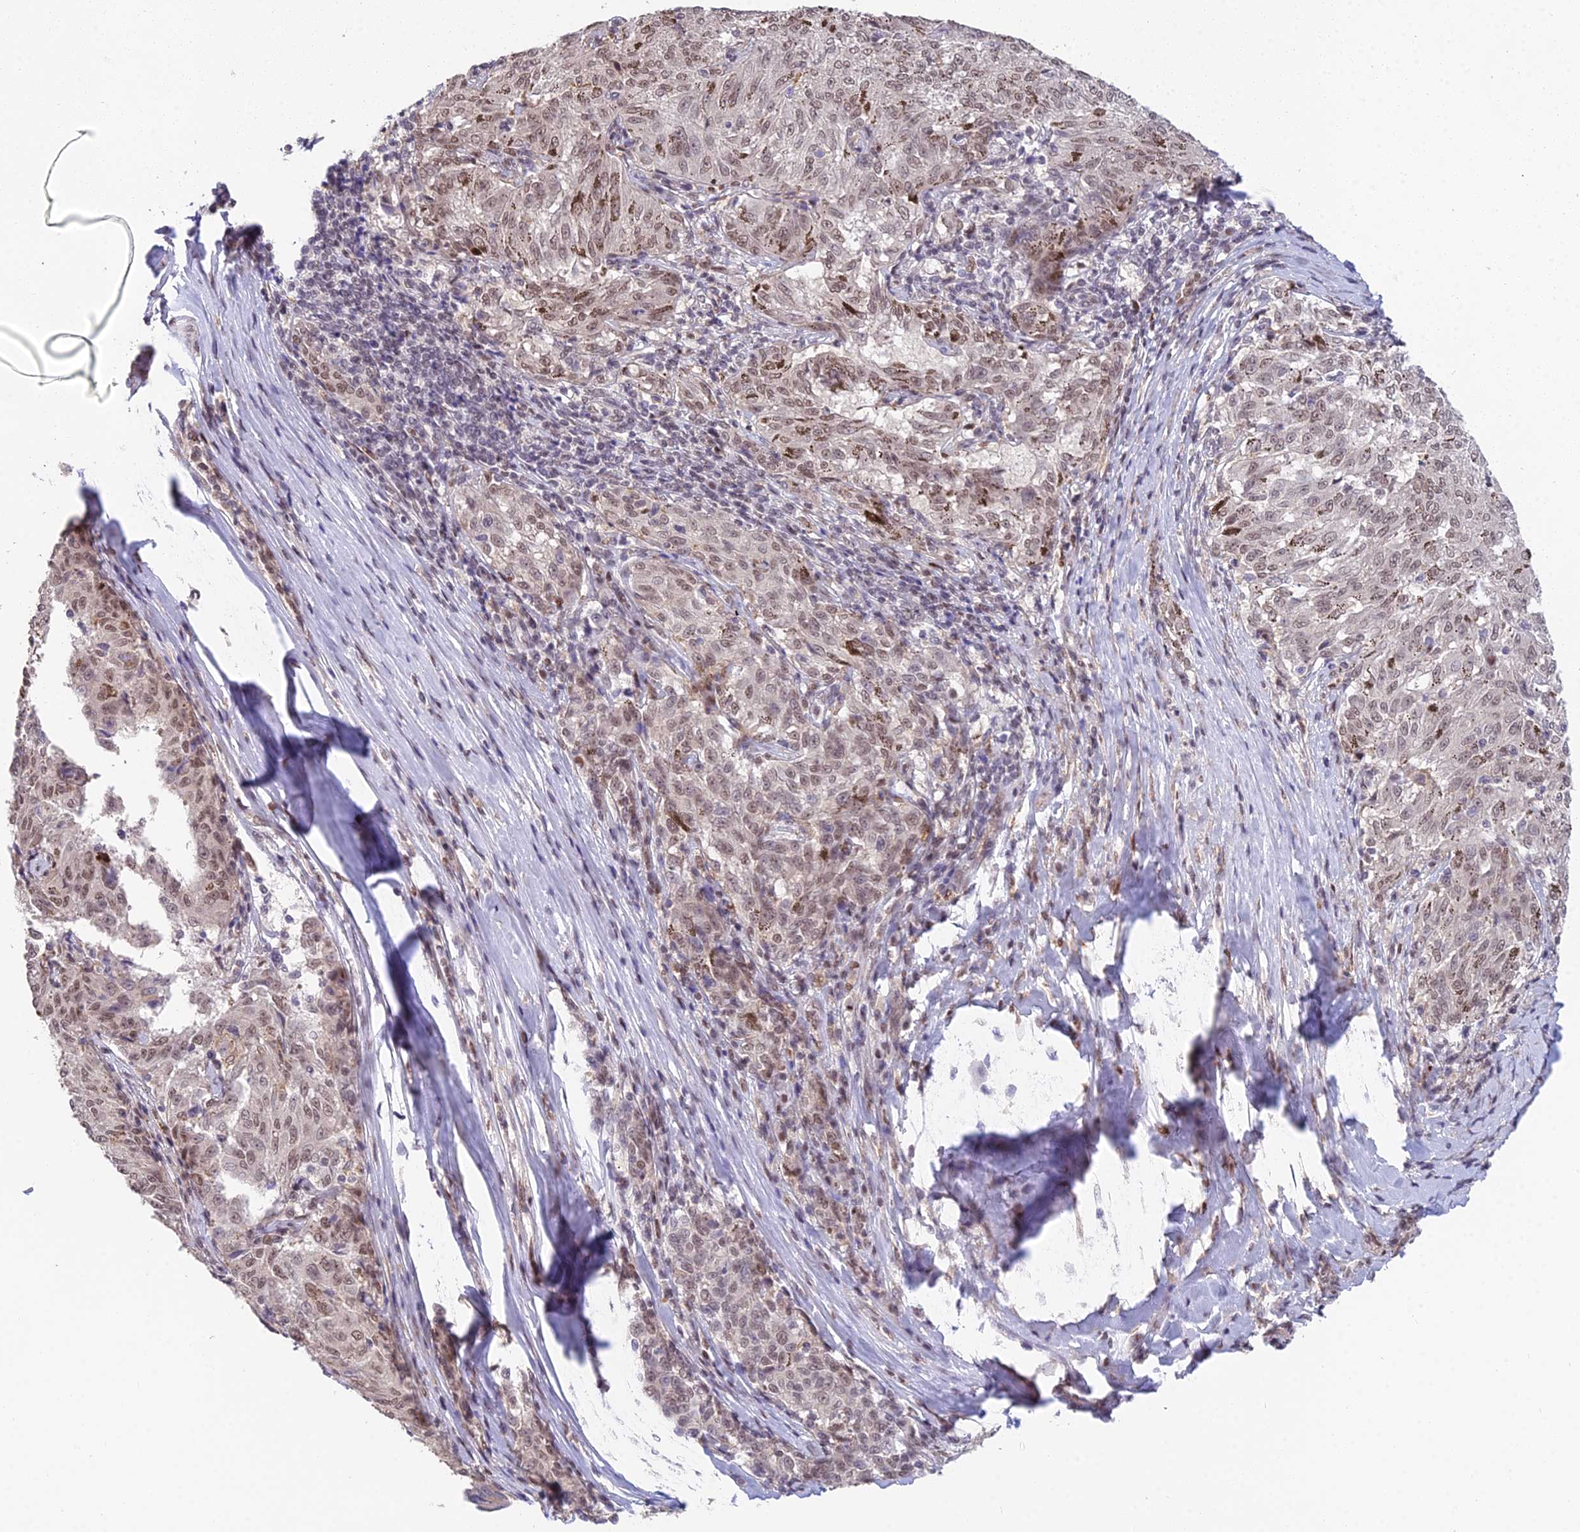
{"staining": {"intensity": "moderate", "quantity": ">75%", "location": "nuclear"}, "tissue": "melanoma", "cell_type": "Tumor cells", "image_type": "cancer", "snomed": [{"axis": "morphology", "description": "Malignant melanoma, NOS"}, {"axis": "topography", "description": "Skin"}], "caption": "Melanoma stained for a protein exhibits moderate nuclear positivity in tumor cells.", "gene": "ABHD17A", "patient": {"sex": "female", "age": 72}}